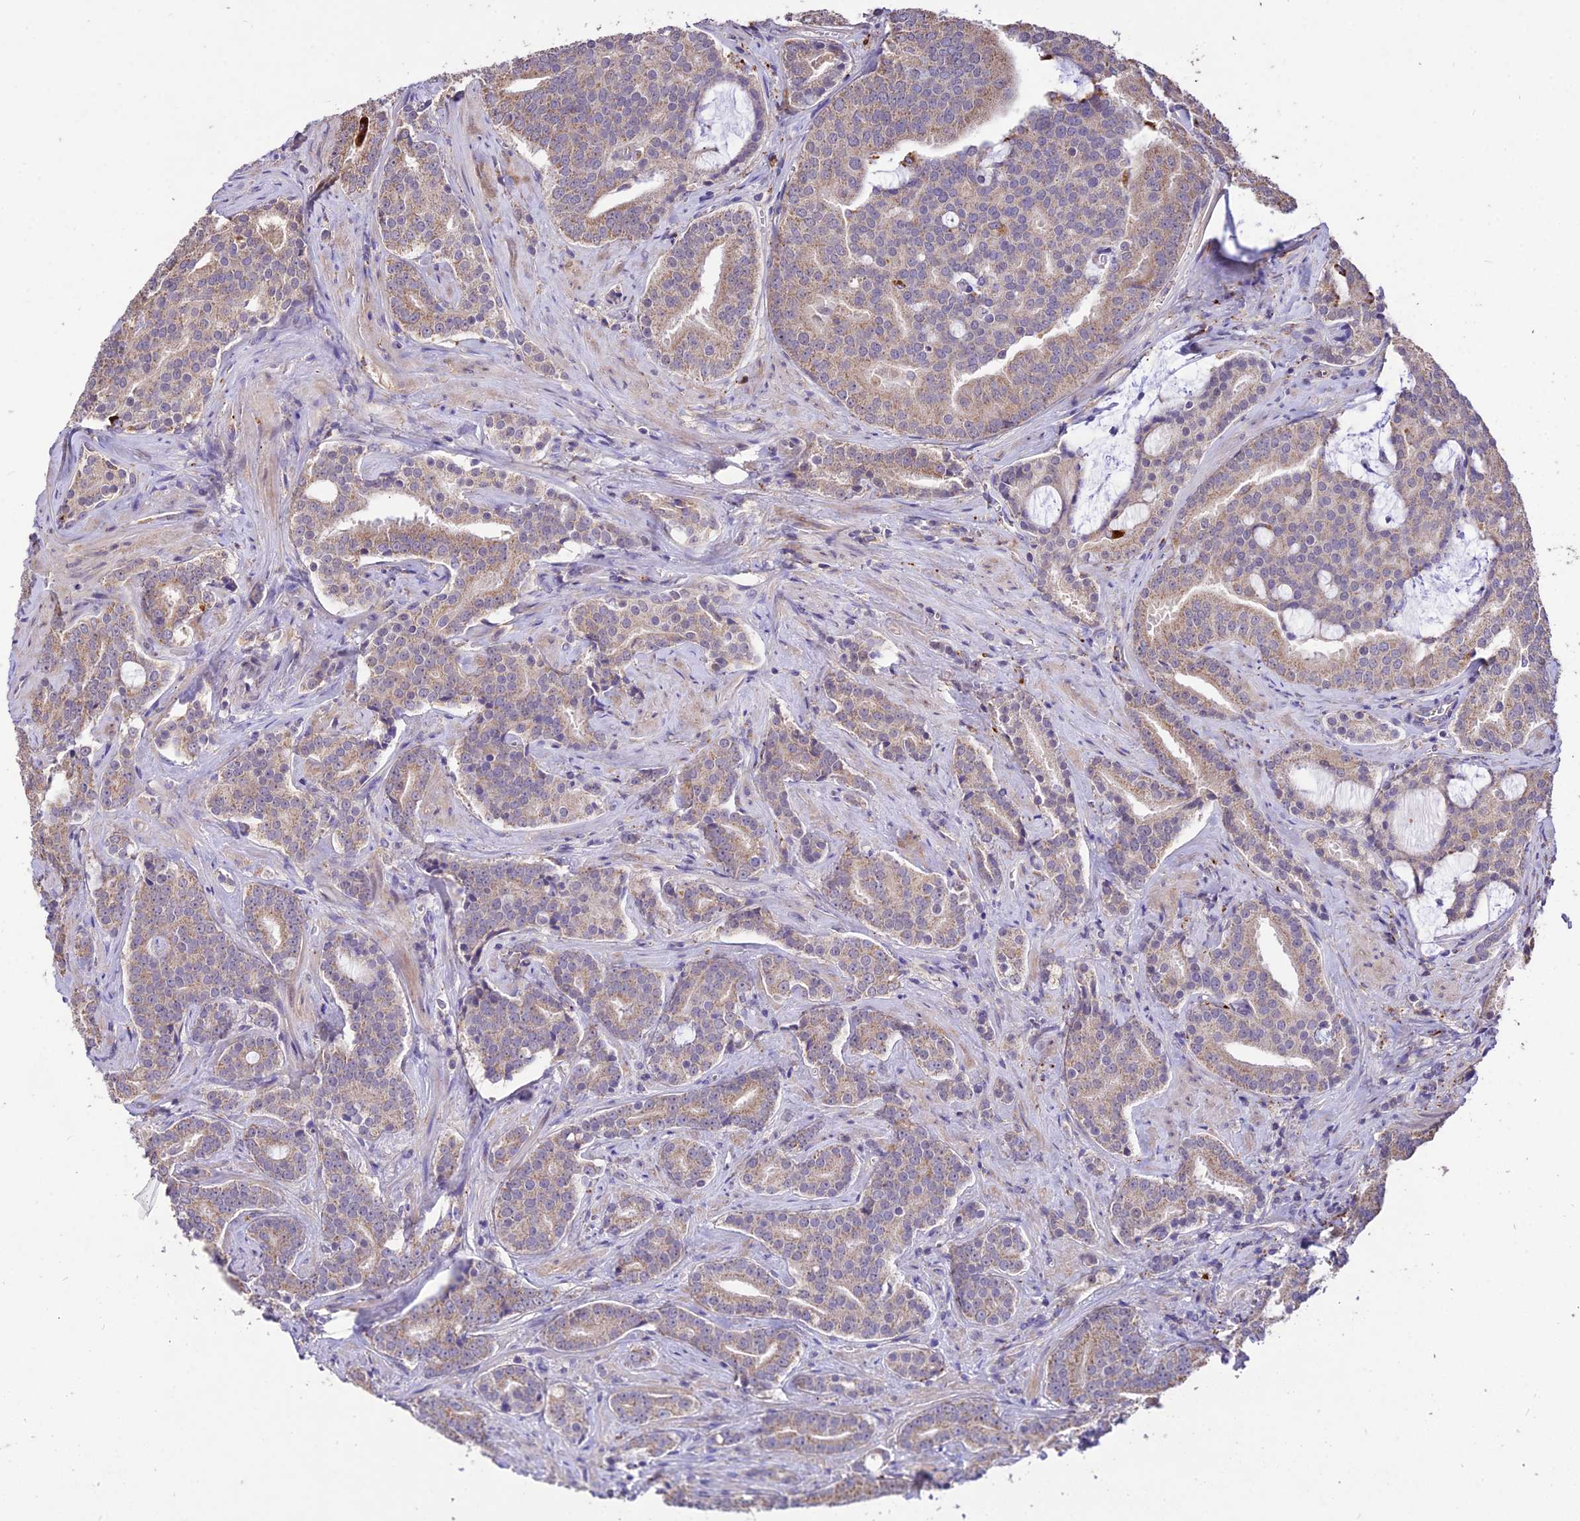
{"staining": {"intensity": "weak", "quantity": ">75%", "location": "cytoplasmic/membranous"}, "tissue": "prostate cancer", "cell_type": "Tumor cells", "image_type": "cancer", "snomed": [{"axis": "morphology", "description": "Adenocarcinoma, High grade"}, {"axis": "topography", "description": "Prostate"}], "caption": "The image exhibits immunohistochemical staining of prostate cancer. There is weak cytoplasmic/membranous staining is appreciated in approximately >75% of tumor cells. The staining was performed using DAB, with brown indicating positive protein expression. Nuclei are stained blue with hematoxylin.", "gene": "SDHD", "patient": {"sex": "male", "age": 55}}